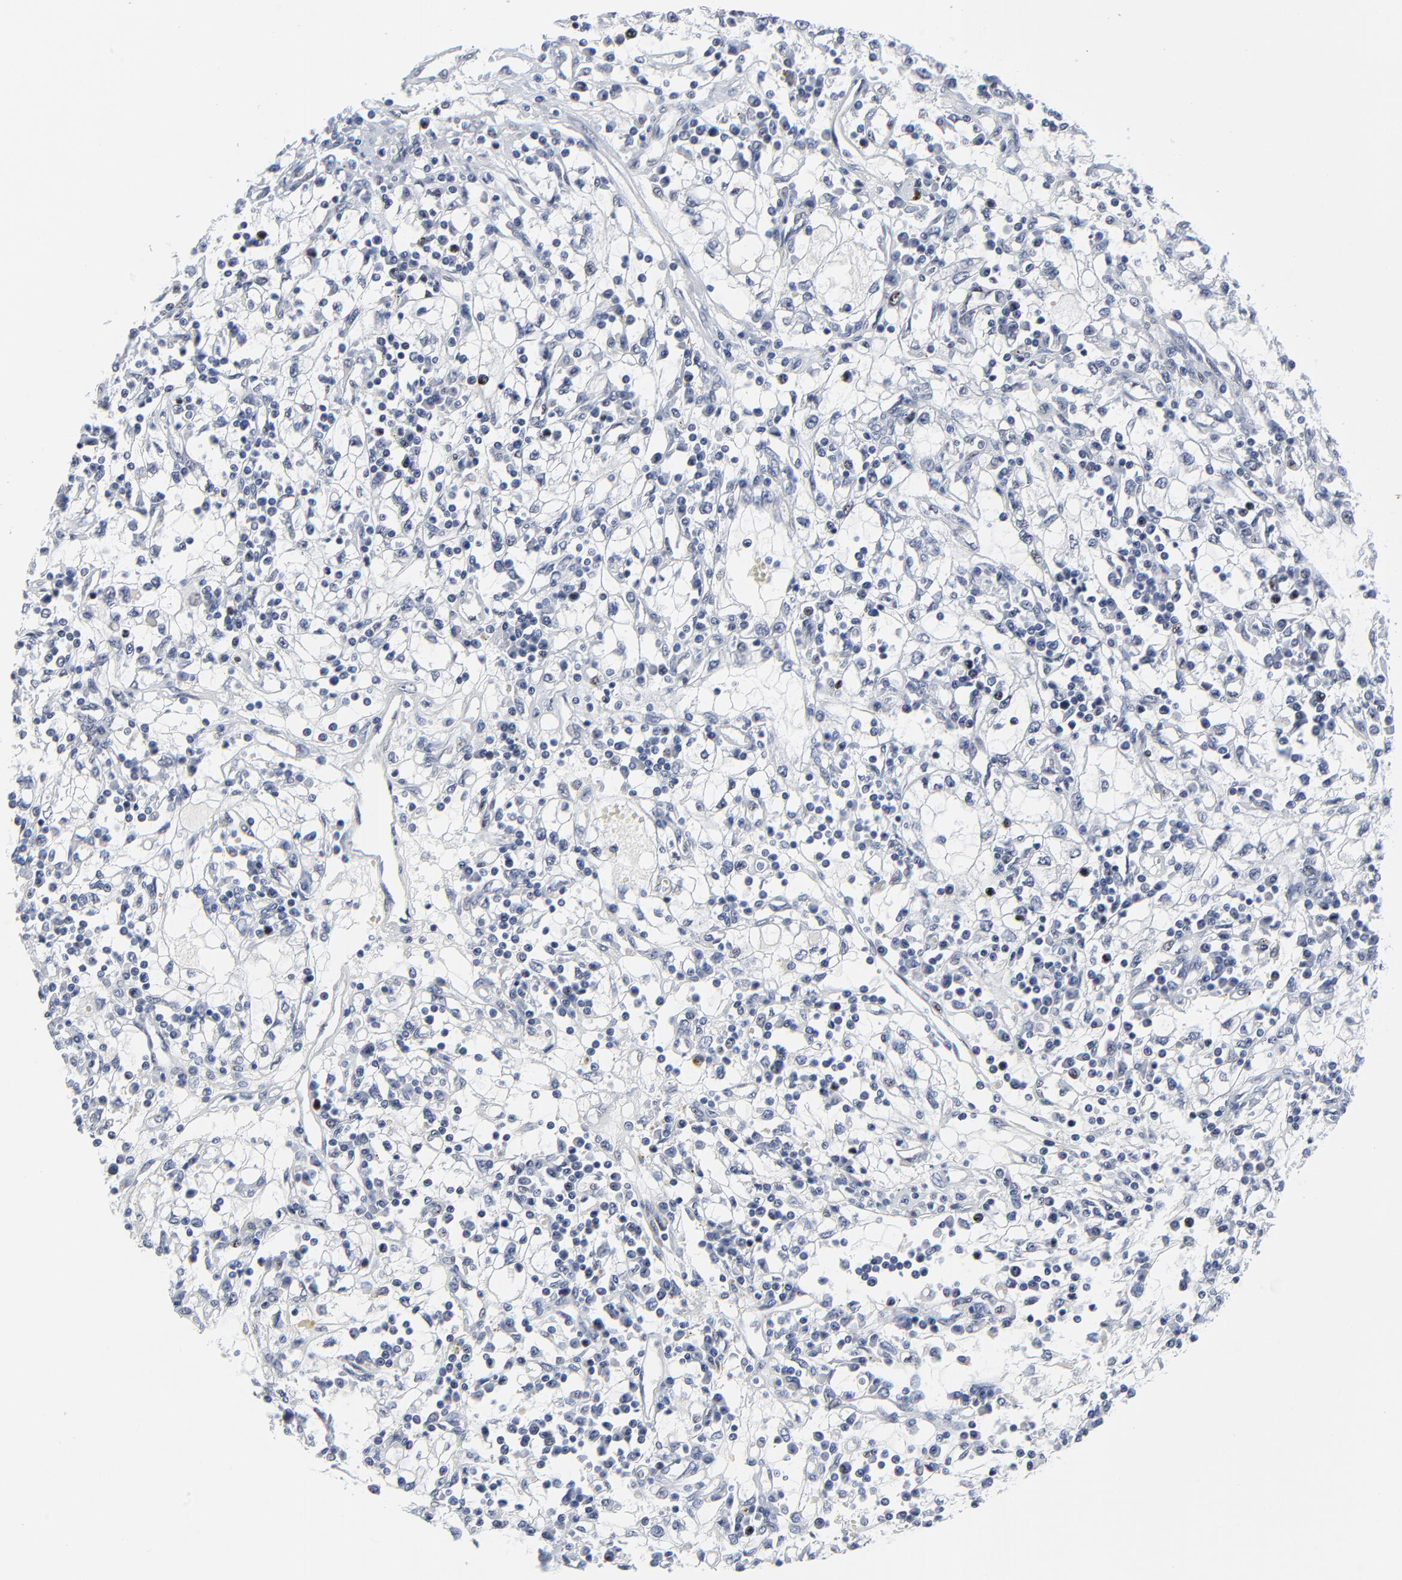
{"staining": {"intensity": "negative", "quantity": "none", "location": "none"}, "tissue": "renal cancer", "cell_type": "Tumor cells", "image_type": "cancer", "snomed": [{"axis": "morphology", "description": "Adenocarcinoma, NOS"}, {"axis": "topography", "description": "Kidney"}], "caption": "A micrograph of renal cancer stained for a protein demonstrates no brown staining in tumor cells.", "gene": "ZNF589", "patient": {"sex": "male", "age": 82}}